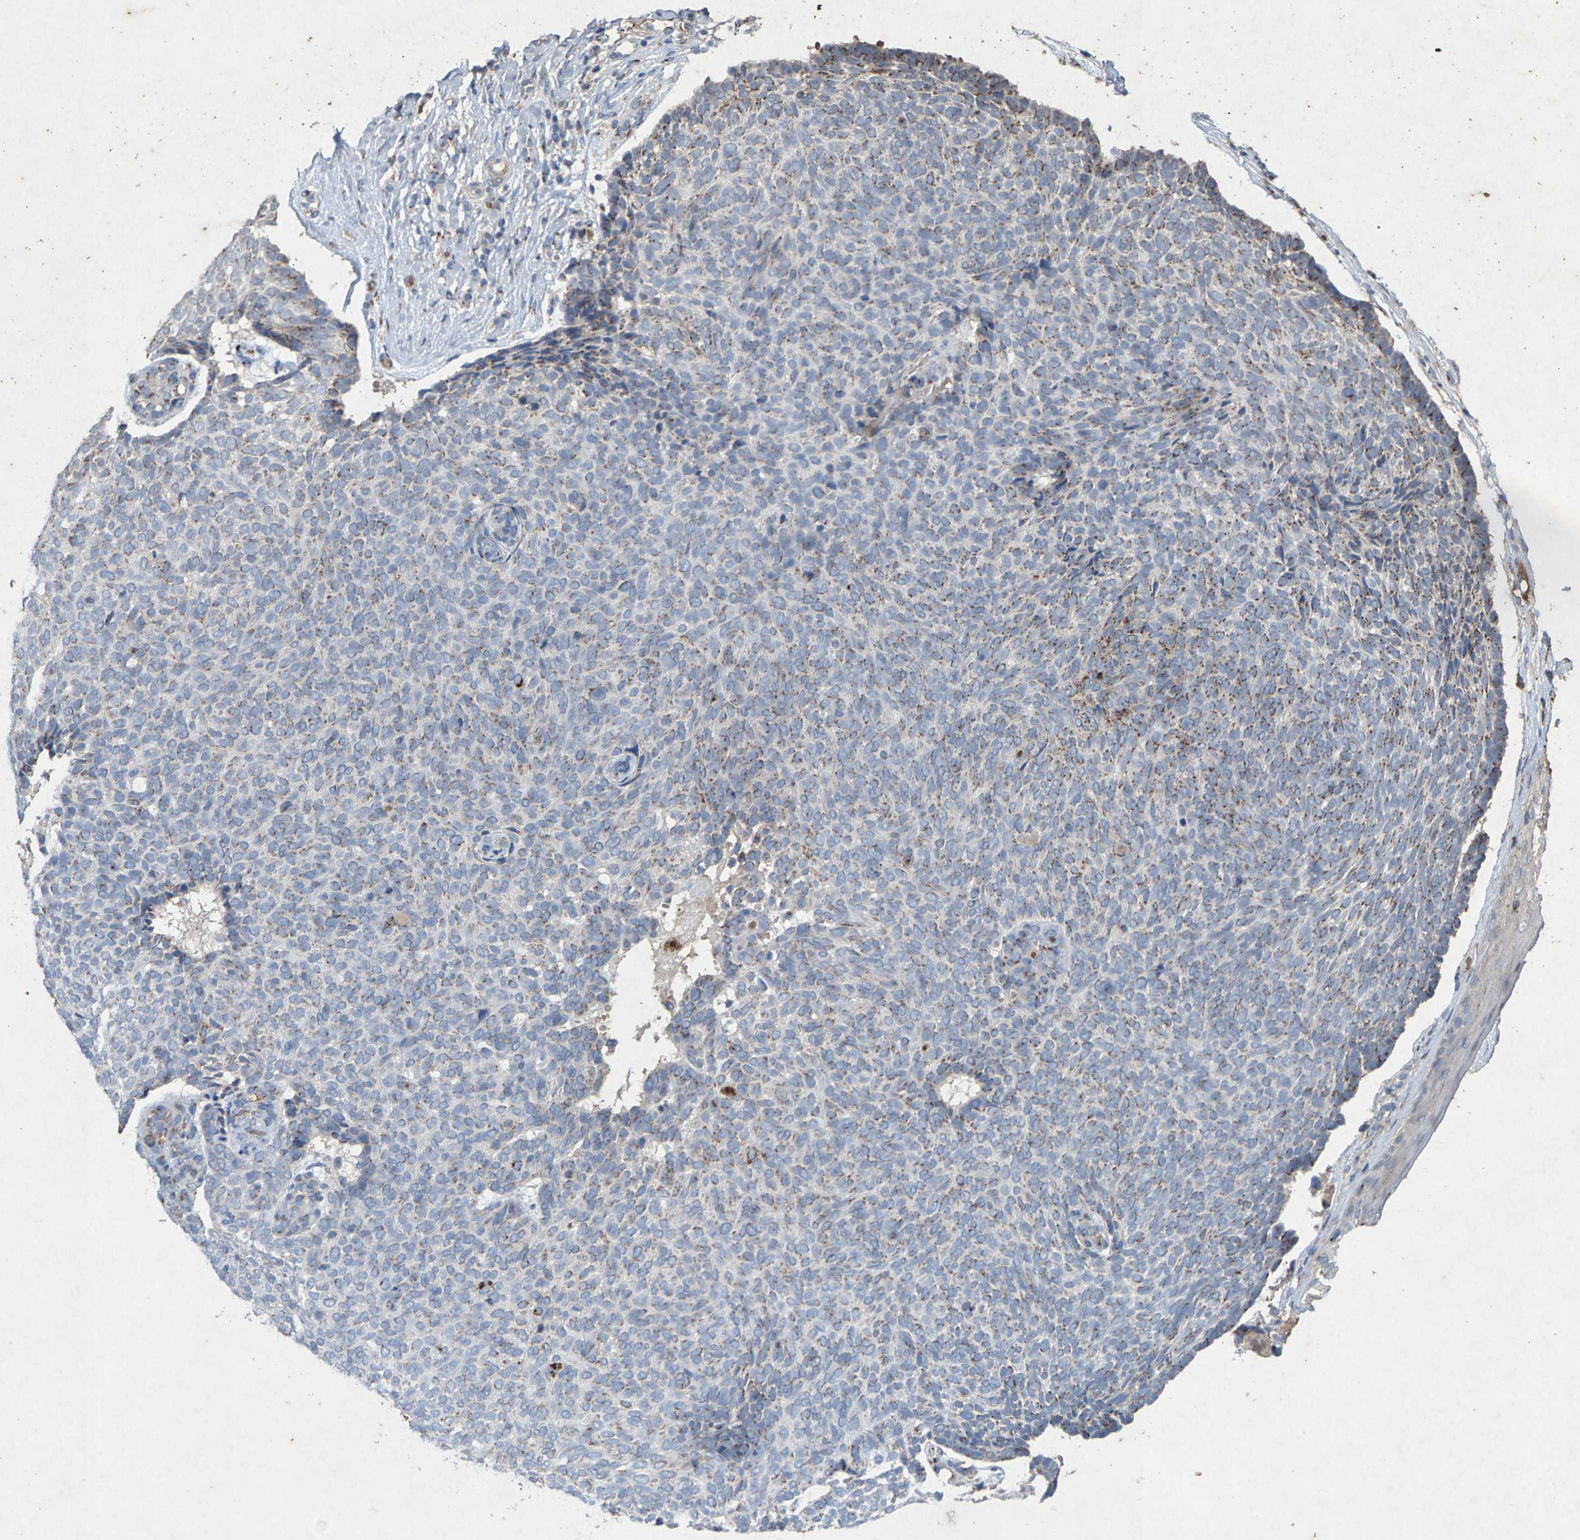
{"staining": {"intensity": "moderate", "quantity": ">75%", "location": "cytoplasmic/membranous"}, "tissue": "skin cancer", "cell_type": "Tumor cells", "image_type": "cancer", "snomed": [{"axis": "morphology", "description": "Basal cell carcinoma"}, {"axis": "topography", "description": "Skin"}], "caption": "Basal cell carcinoma (skin) tissue demonstrates moderate cytoplasmic/membranous expression in approximately >75% of tumor cells", "gene": "MAN2A1", "patient": {"sex": "male", "age": 61}}